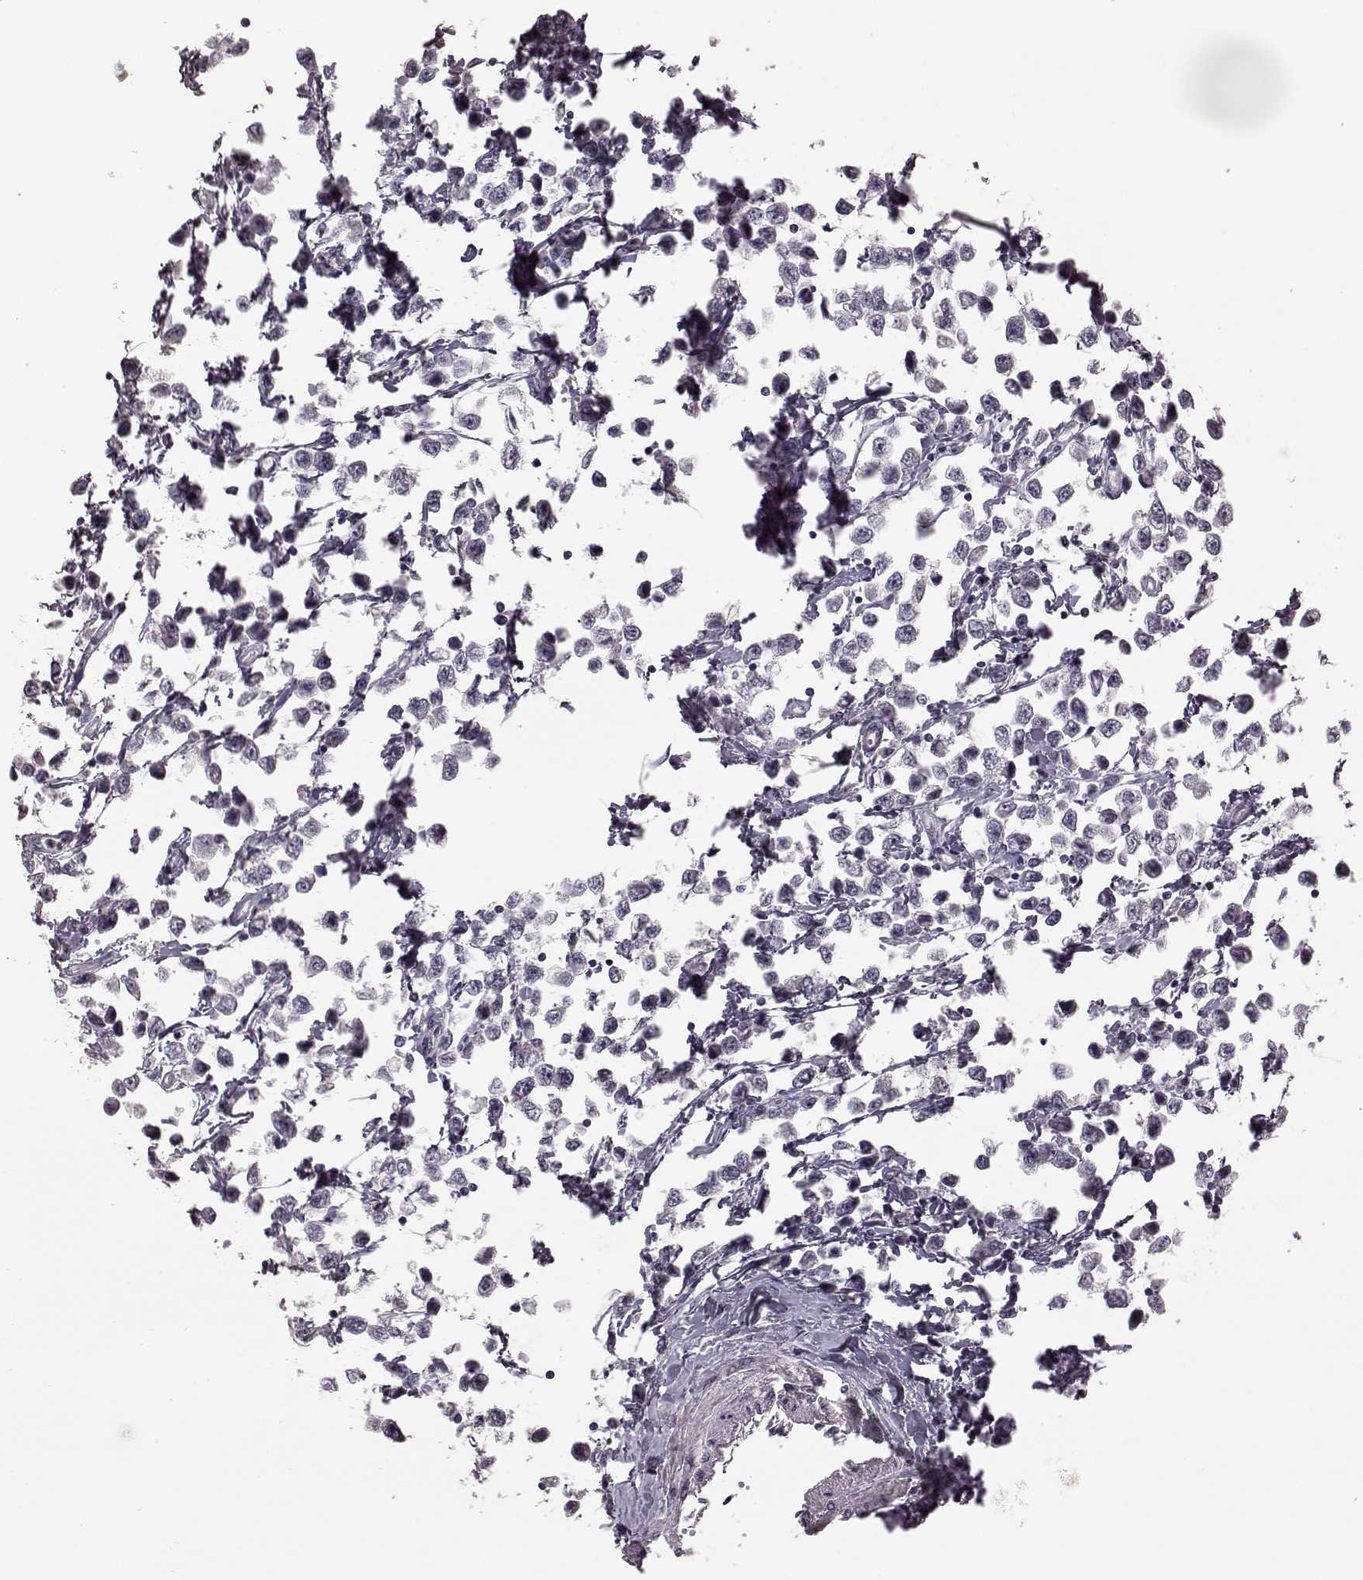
{"staining": {"intensity": "negative", "quantity": "none", "location": "none"}, "tissue": "testis cancer", "cell_type": "Tumor cells", "image_type": "cancer", "snomed": [{"axis": "morphology", "description": "Seminoma, NOS"}, {"axis": "topography", "description": "Testis"}], "caption": "Immunohistochemistry (IHC) histopathology image of seminoma (testis) stained for a protein (brown), which displays no positivity in tumor cells.", "gene": "MIA", "patient": {"sex": "male", "age": 34}}